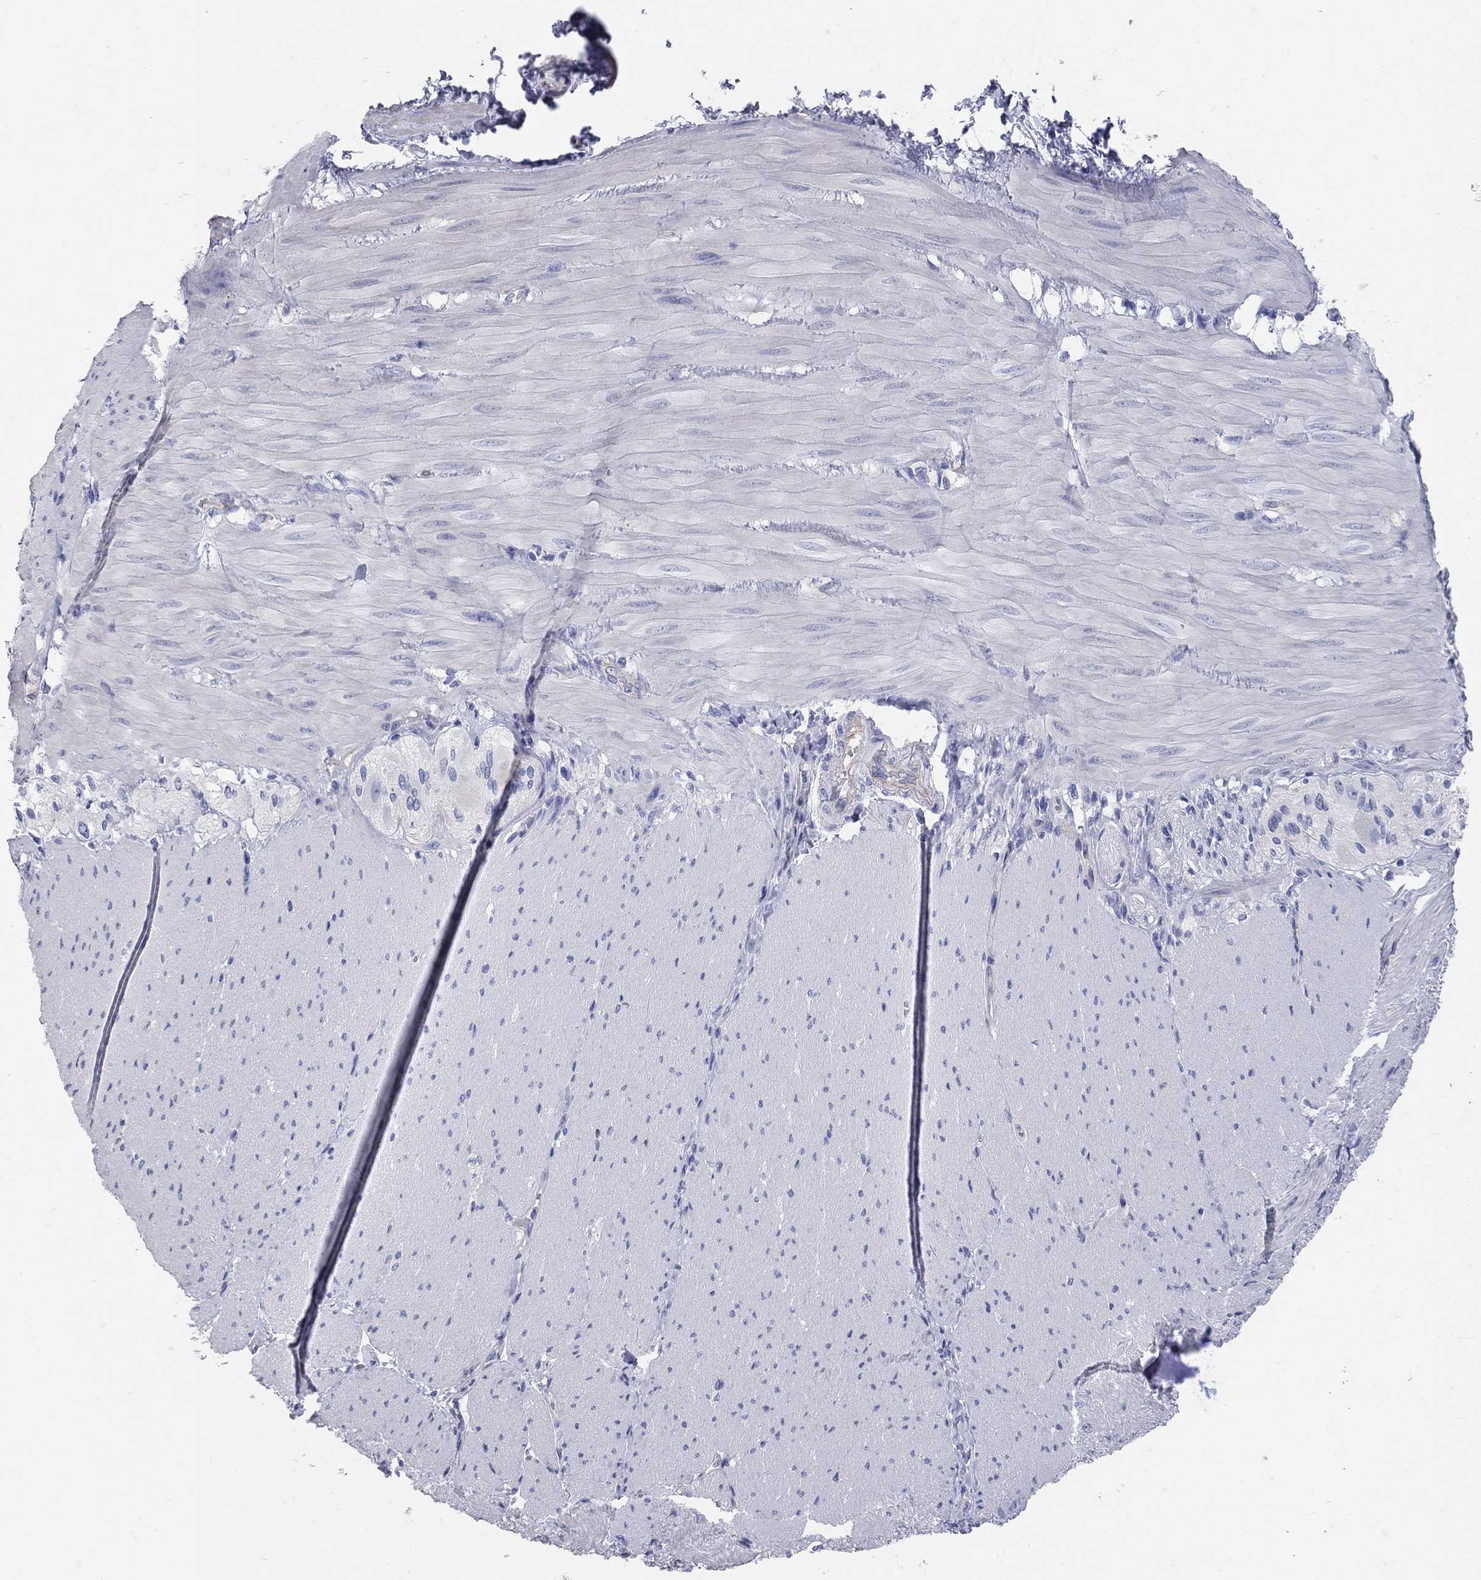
{"staining": {"intensity": "negative", "quantity": "none", "location": "none"}, "tissue": "adipose tissue", "cell_type": "Adipocytes", "image_type": "normal", "snomed": [{"axis": "morphology", "description": "Normal tissue, NOS"}, {"axis": "topography", "description": "Smooth muscle"}, {"axis": "topography", "description": "Duodenum"}, {"axis": "topography", "description": "Peripheral nerve tissue"}], "caption": "IHC micrograph of benign human adipose tissue stained for a protein (brown), which reveals no staining in adipocytes. (Brightfield microscopy of DAB immunohistochemistry at high magnification).", "gene": "AOX1", "patient": {"sex": "female", "age": 61}}